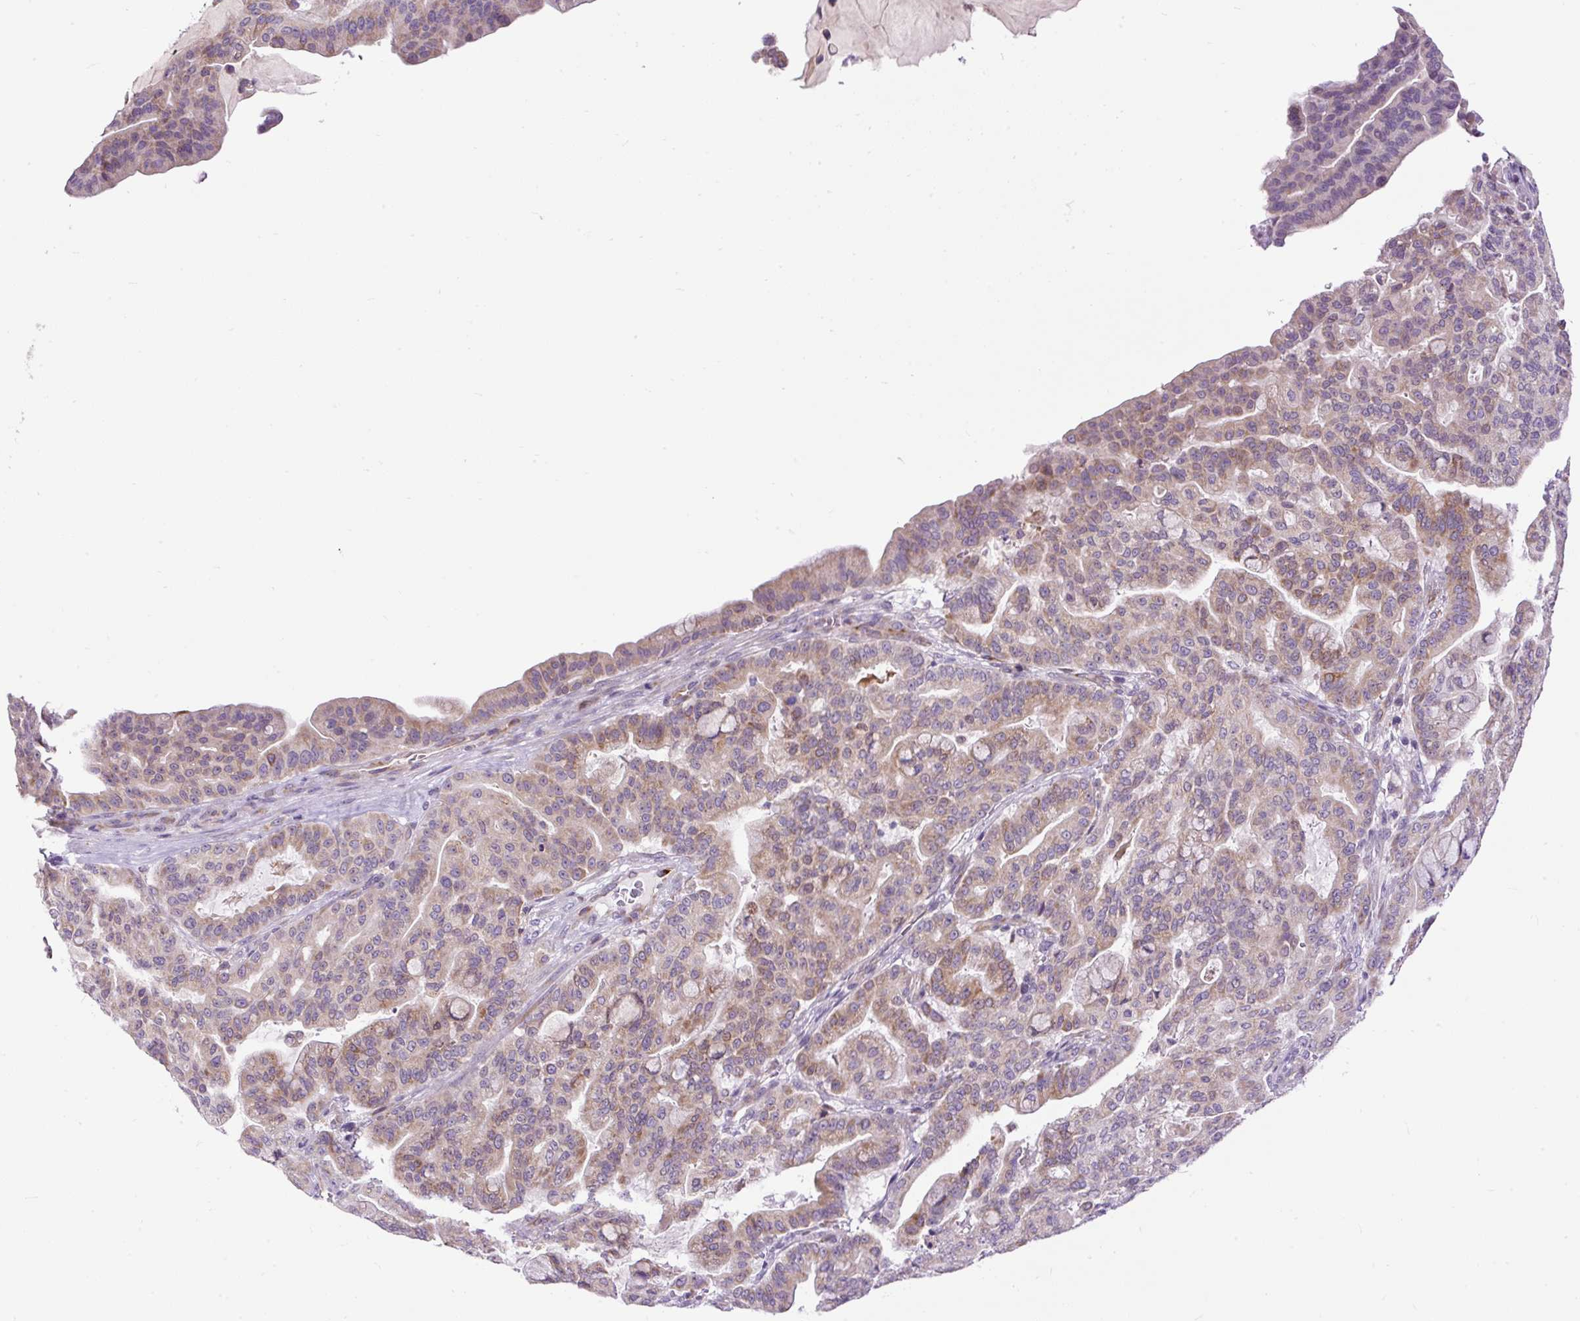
{"staining": {"intensity": "weak", "quantity": "25%-75%", "location": "cytoplasmic/membranous"}, "tissue": "pancreatic cancer", "cell_type": "Tumor cells", "image_type": "cancer", "snomed": [{"axis": "morphology", "description": "Adenocarcinoma, NOS"}, {"axis": "topography", "description": "Pancreas"}], "caption": "Approximately 25%-75% of tumor cells in adenocarcinoma (pancreatic) show weak cytoplasmic/membranous protein expression as visualized by brown immunohistochemical staining.", "gene": "FMC1", "patient": {"sex": "male", "age": 63}}